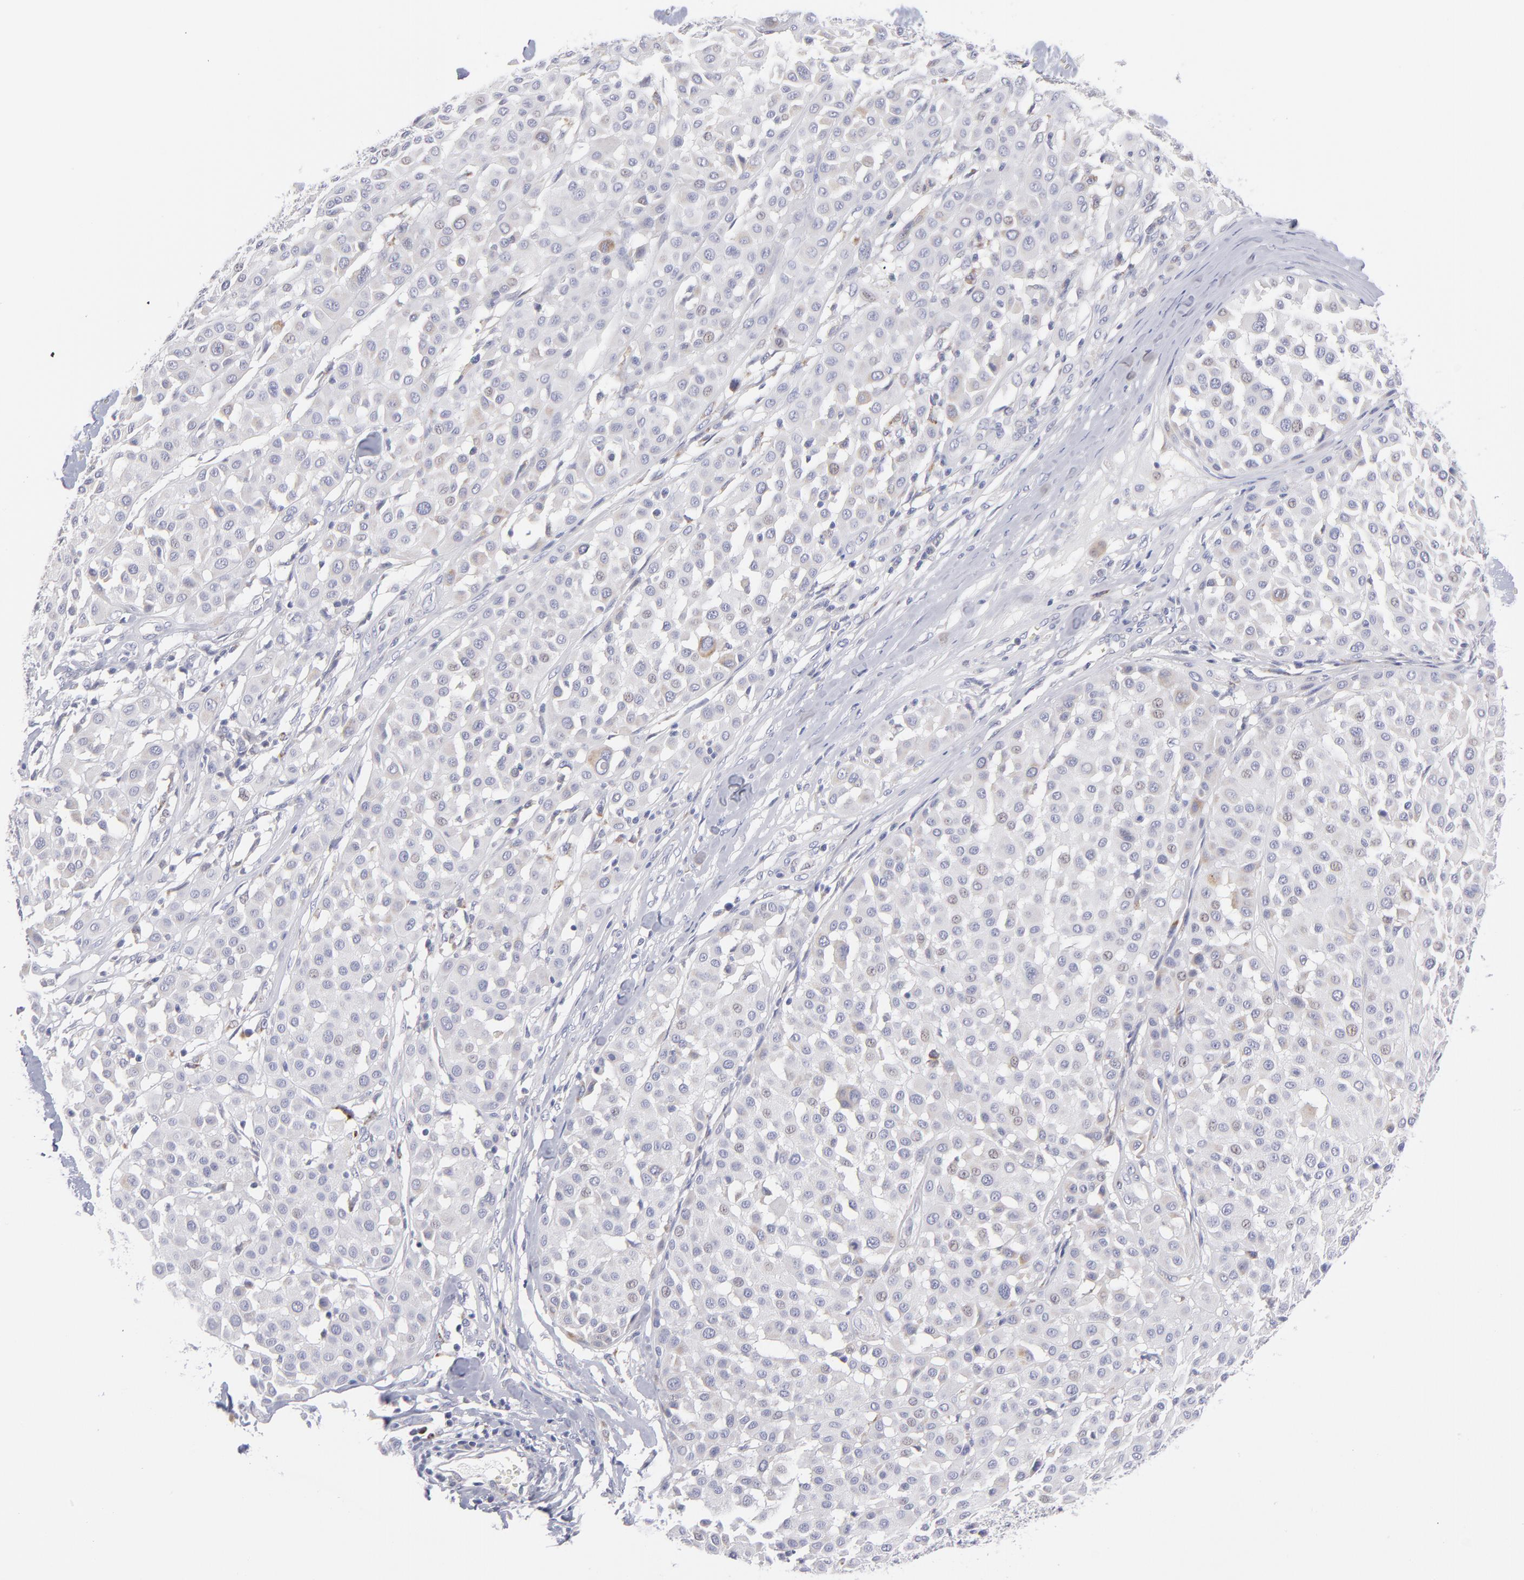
{"staining": {"intensity": "weak", "quantity": "<25%", "location": "cytoplasmic/membranous"}, "tissue": "melanoma", "cell_type": "Tumor cells", "image_type": "cancer", "snomed": [{"axis": "morphology", "description": "Malignant melanoma, Metastatic site"}, {"axis": "topography", "description": "Soft tissue"}], "caption": "Tumor cells show no significant protein staining in malignant melanoma (metastatic site).", "gene": "MTHFD2", "patient": {"sex": "male", "age": 41}}